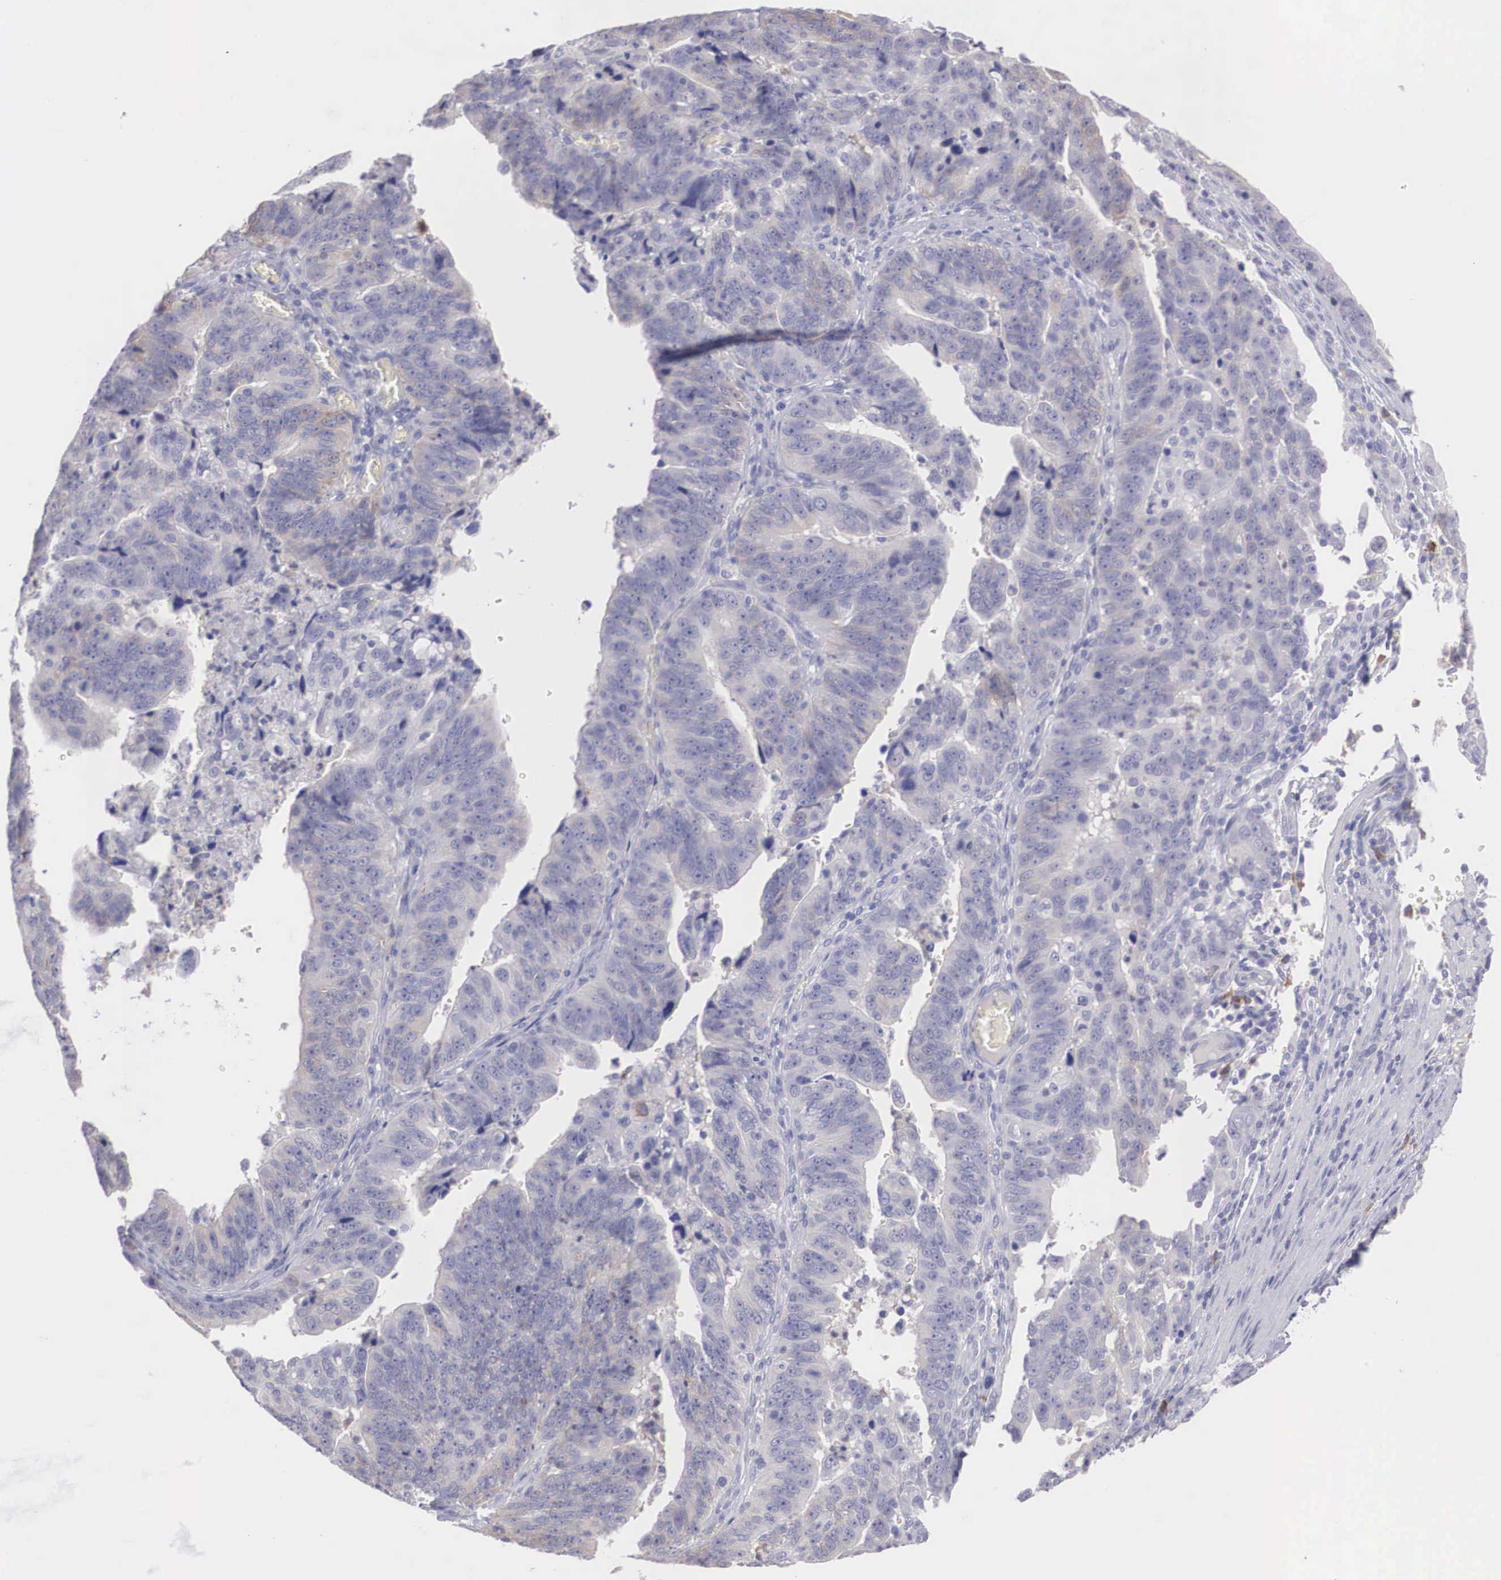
{"staining": {"intensity": "weak", "quantity": "<25%", "location": "cytoplasmic/membranous"}, "tissue": "stomach cancer", "cell_type": "Tumor cells", "image_type": "cancer", "snomed": [{"axis": "morphology", "description": "Adenocarcinoma, NOS"}, {"axis": "topography", "description": "Stomach, upper"}], "caption": "Human stomach adenocarcinoma stained for a protein using immunohistochemistry (IHC) shows no expression in tumor cells.", "gene": "REPS2", "patient": {"sex": "female", "age": 50}}